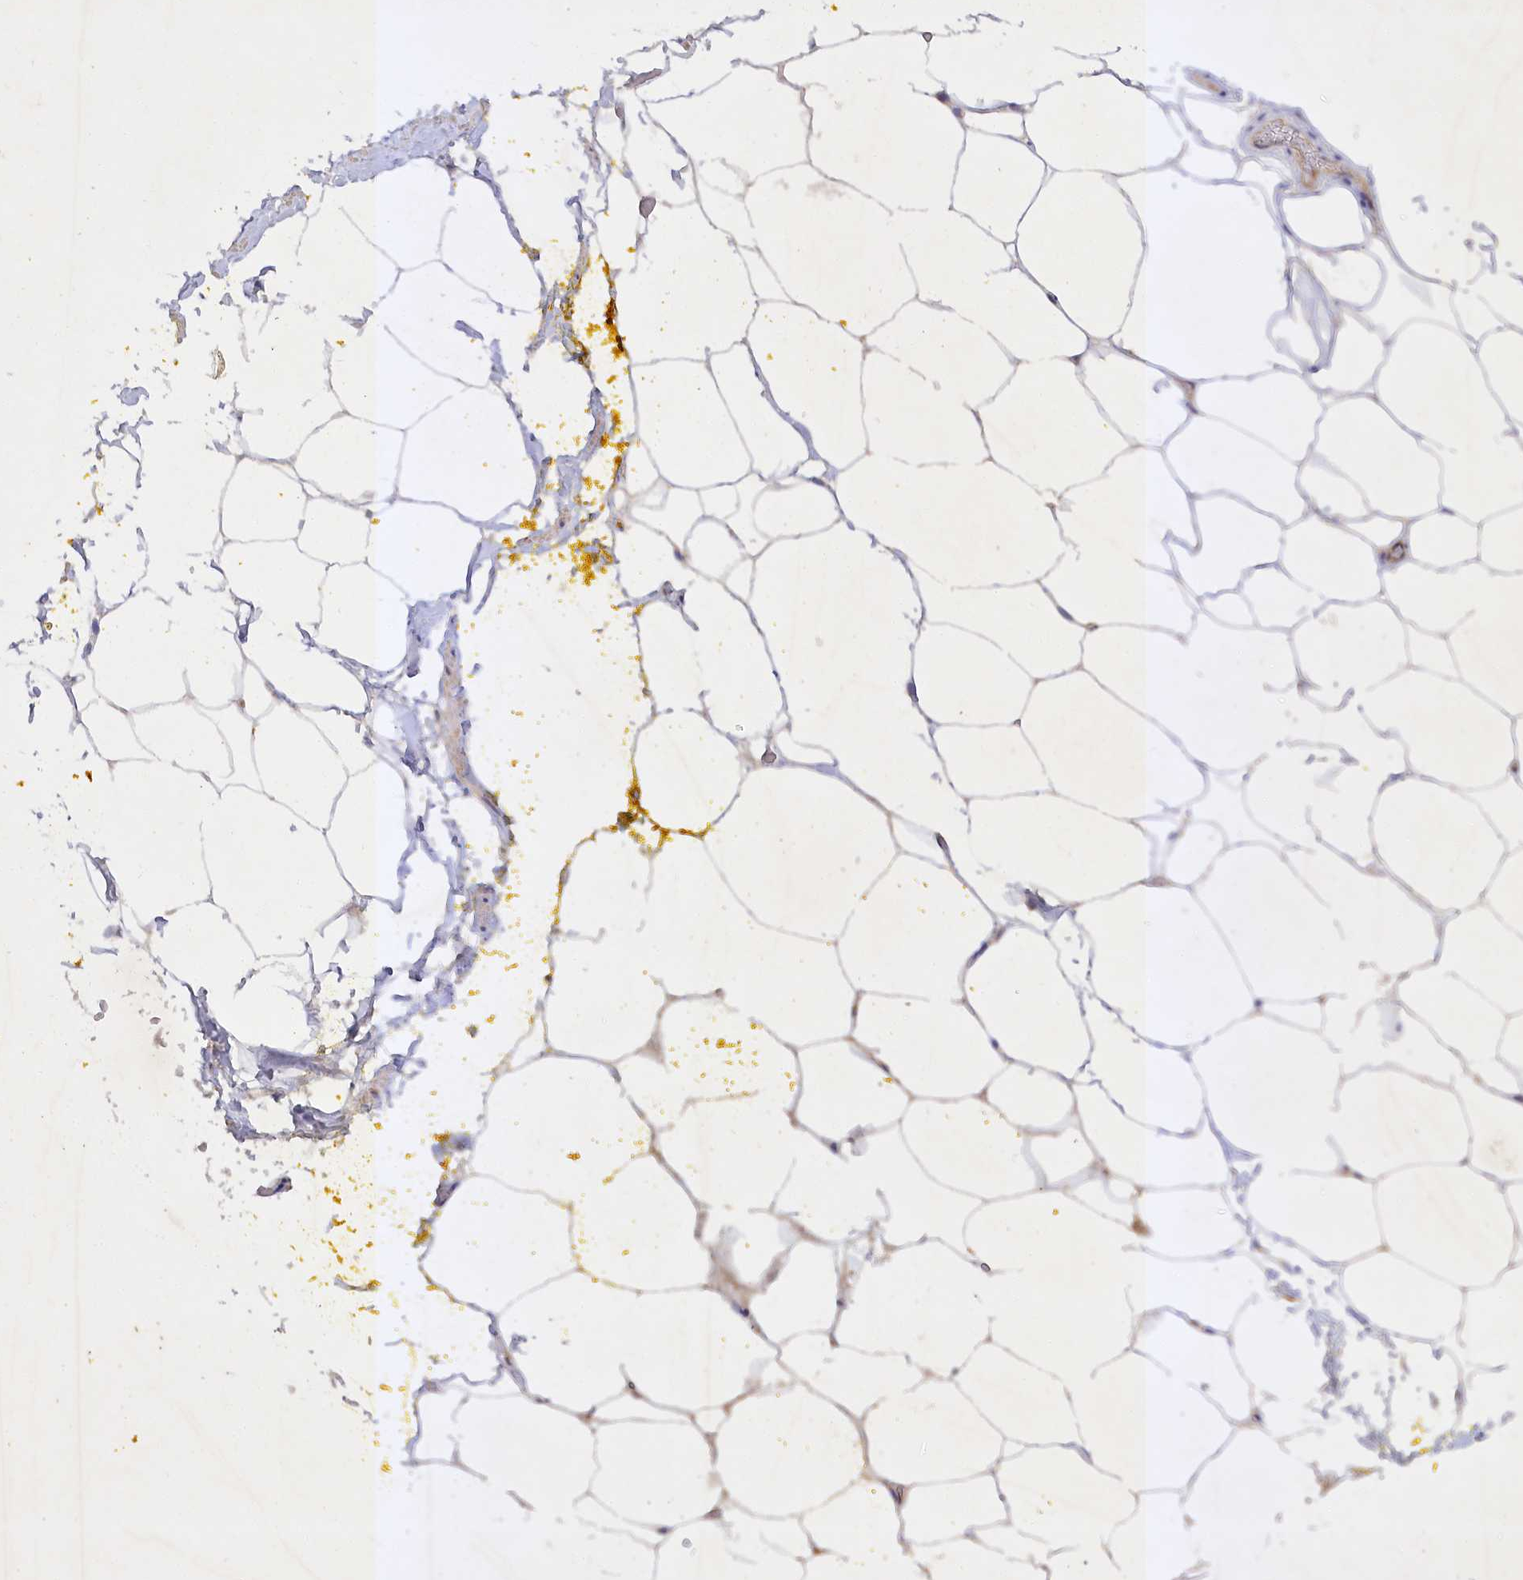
{"staining": {"intensity": "moderate", "quantity": "<25%", "location": "cytoplasmic/membranous"}, "tissue": "adipose tissue", "cell_type": "Adipocytes", "image_type": "normal", "snomed": [{"axis": "morphology", "description": "Normal tissue, NOS"}, {"axis": "morphology", "description": "Adenocarcinoma, Low grade"}, {"axis": "topography", "description": "Prostate"}, {"axis": "topography", "description": "Peripheral nerve tissue"}], "caption": "The histopathology image shows immunohistochemical staining of benign adipose tissue. There is moderate cytoplasmic/membranous staining is present in about <25% of adipocytes. The staining is performed using DAB brown chromogen to label protein expression. The nuclei are counter-stained blue using hematoxylin.", "gene": "TRAF3IP1", "patient": {"sex": "male", "age": 63}}